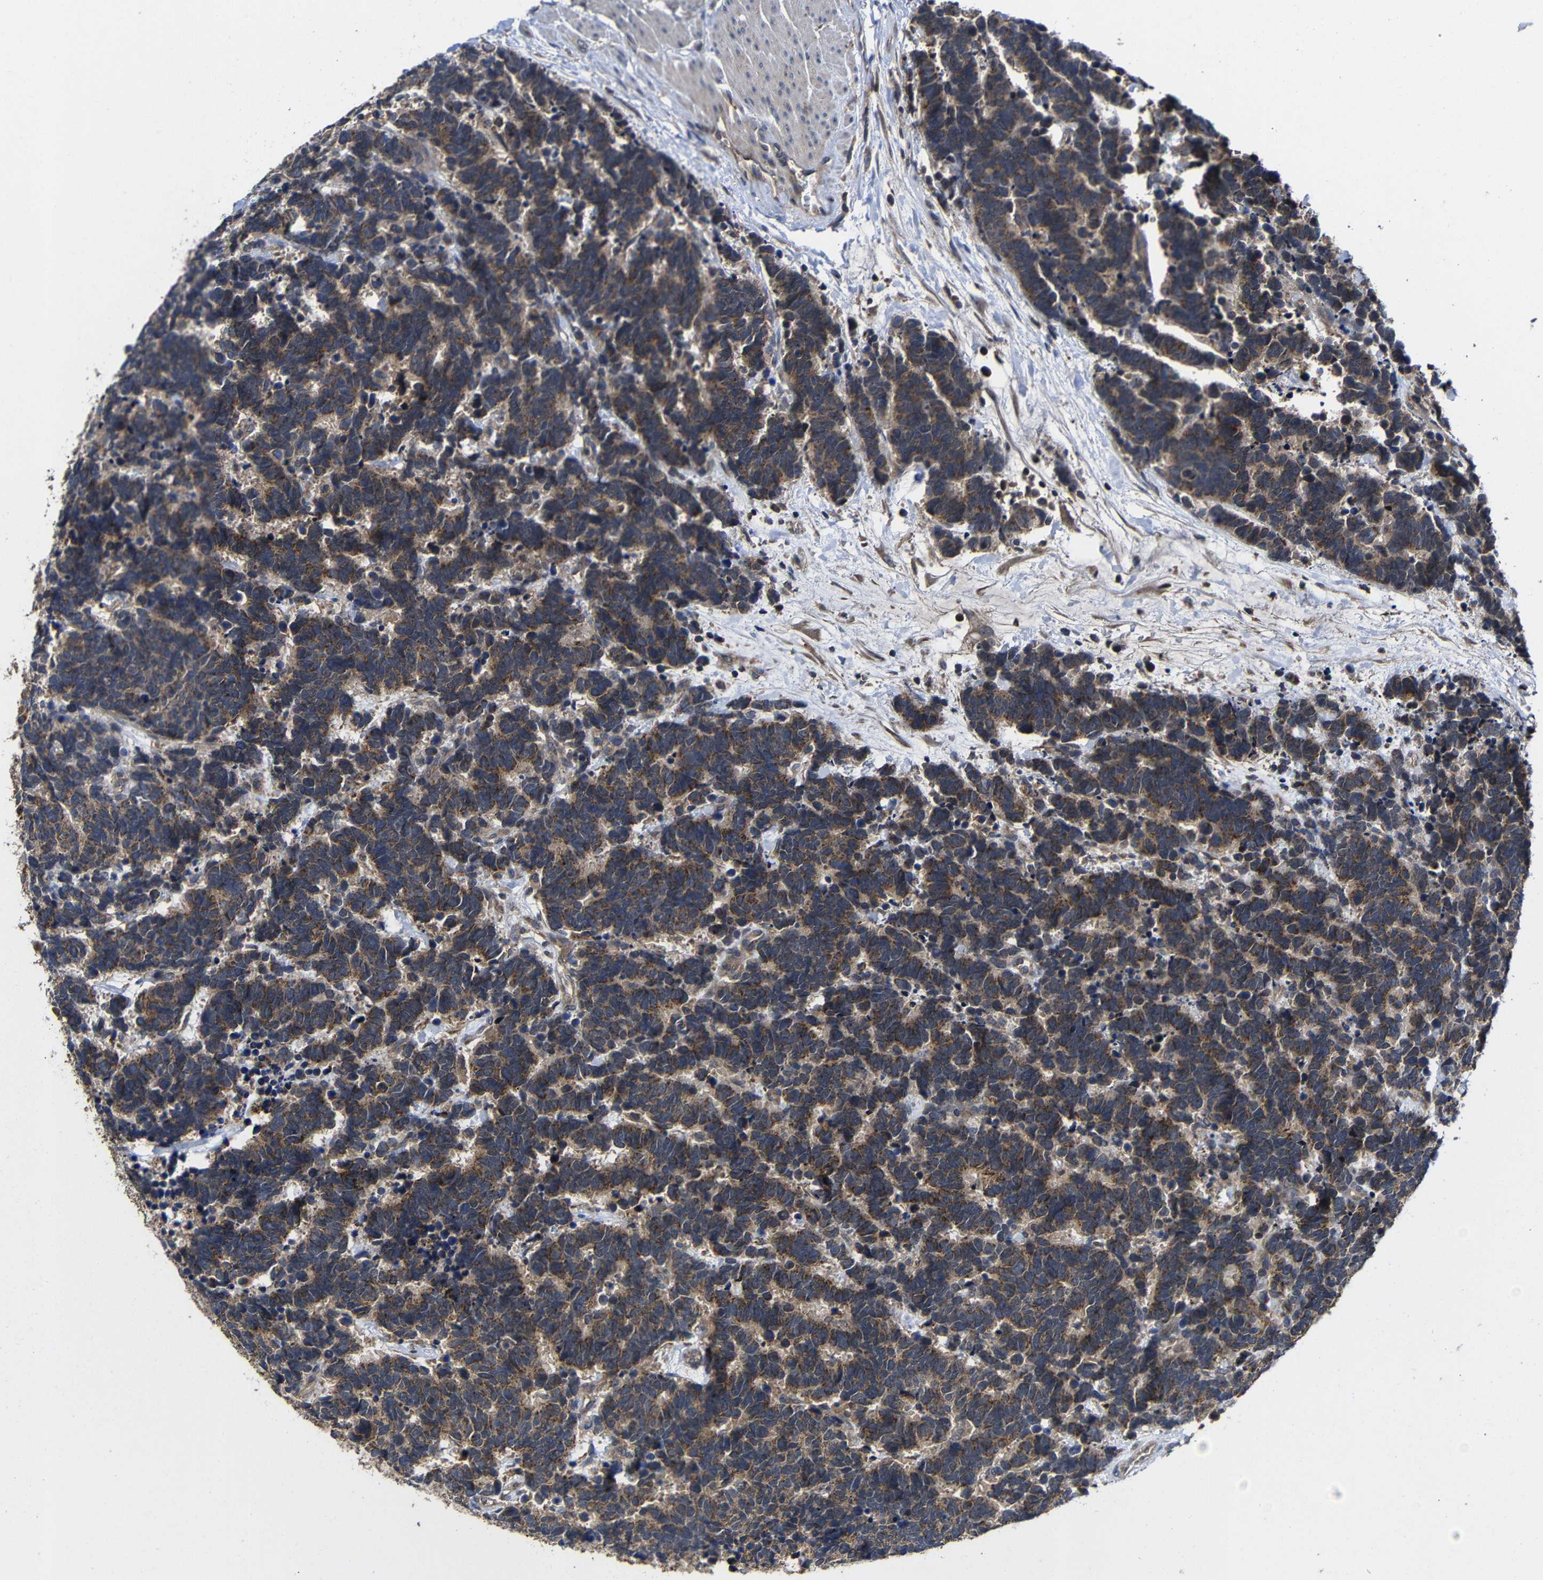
{"staining": {"intensity": "moderate", "quantity": ">75%", "location": "cytoplasmic/membranous"}, "tissue": "carcinoid", "cell_type": "Tumor cells", "image_type": "cancer", "snomed": [{"axis": "morphology", "description": "Carcinoma, NOS"}, {"axis": "morphology", "description": "Carcinoid, malignant, NOS"}, {"axis": "topography", "description": "Urinary bladder"}], "caption": "Immunohistochemical staining of carcinoid (malignant) displays medium levels of moderate cytoplasmic/membranous protein staining in approximately >75% of tumor cells. (DAB (3,3'-diaminobenzidine) = brown stain, brightfield microscopy at high magnification).", "gene": "LPAR5", "patient": {"sex": "male", "age": 57}}